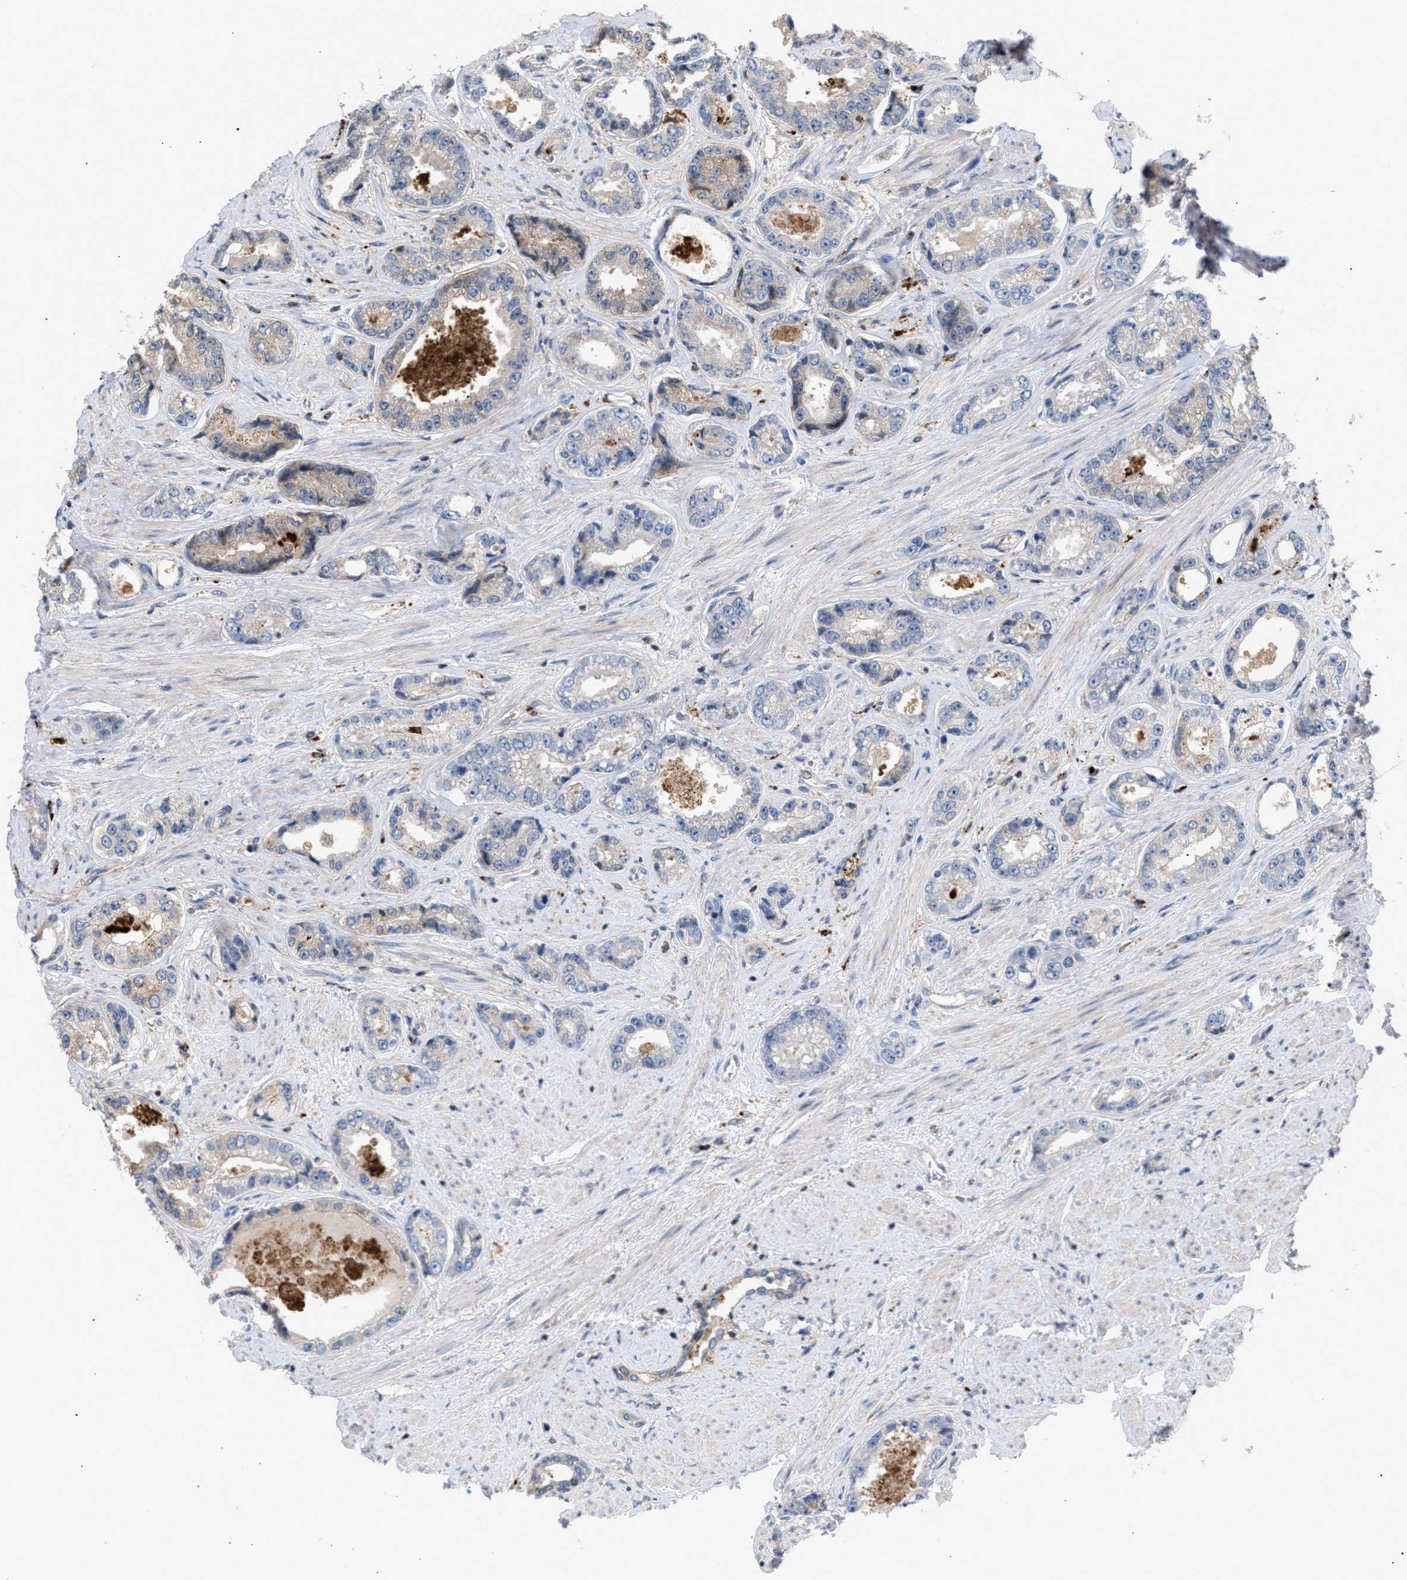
{"staining": {"intensity": "negative", "quantity": "none", "location": "none"}, "tissue": "prostate cancer", "cell_type": "Tumor cells", "image_type": "cancer", "snomed": [{"axis": "morphology", "description": "Adenocarcinoma, High grade"}, {"axis": "topography", "description": "Prostate"}], "caption": "The photomicrograph demonstrates no significant positivity in tumor cells of high-grade adenocarcinoma (prostate).", "gene": "MBTD1", "patient": {"sex": "male", "age": 61}}